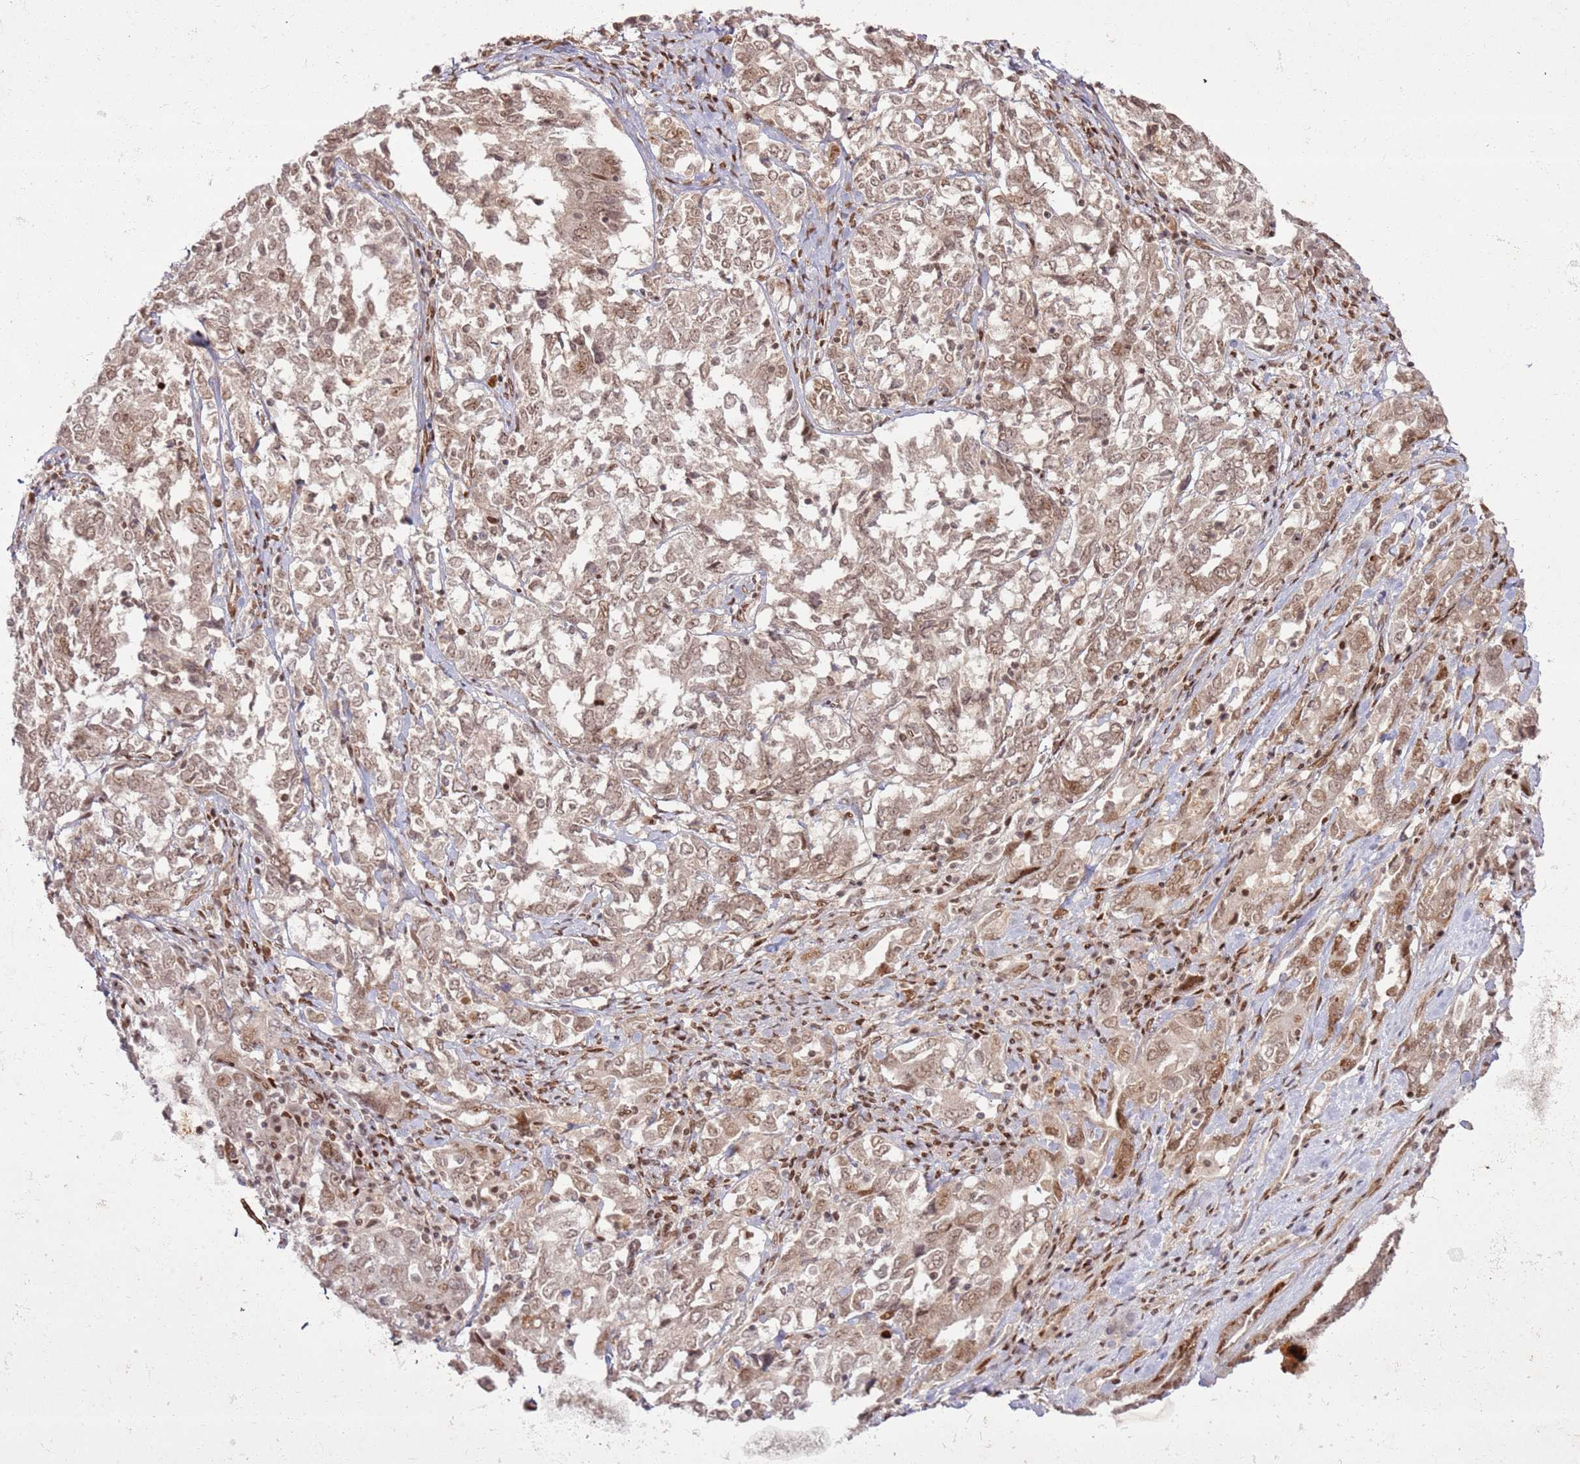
{"staining": {"intensity": "moderate", "quantity": ">75%", "location": "nuclear"}, "tissue": "ovarian cancer", "cell_type": "Tumor cells", "image_type": "cancer", "snomed": [{"axis": "morphology", "description": "Carcinoma, endometroid"}, {"axis": "topography", "description": "Ovary"}], "caption": "Immunohistochemistry (IHC) staining of endometroid carcinoma (ovarian), which reveals medium levels of moderate nuclear expression in approximately >75% of tumor cells indicating moderate nuclear protein expression. The staining was performed using DAB (3,3'-diaminobenzidine) (brown) for protein detection and nuclei were counterstained in hematoxylin (blue).", "gene": "KLHL36", "patient": {"sex": "female", "age": 62}}